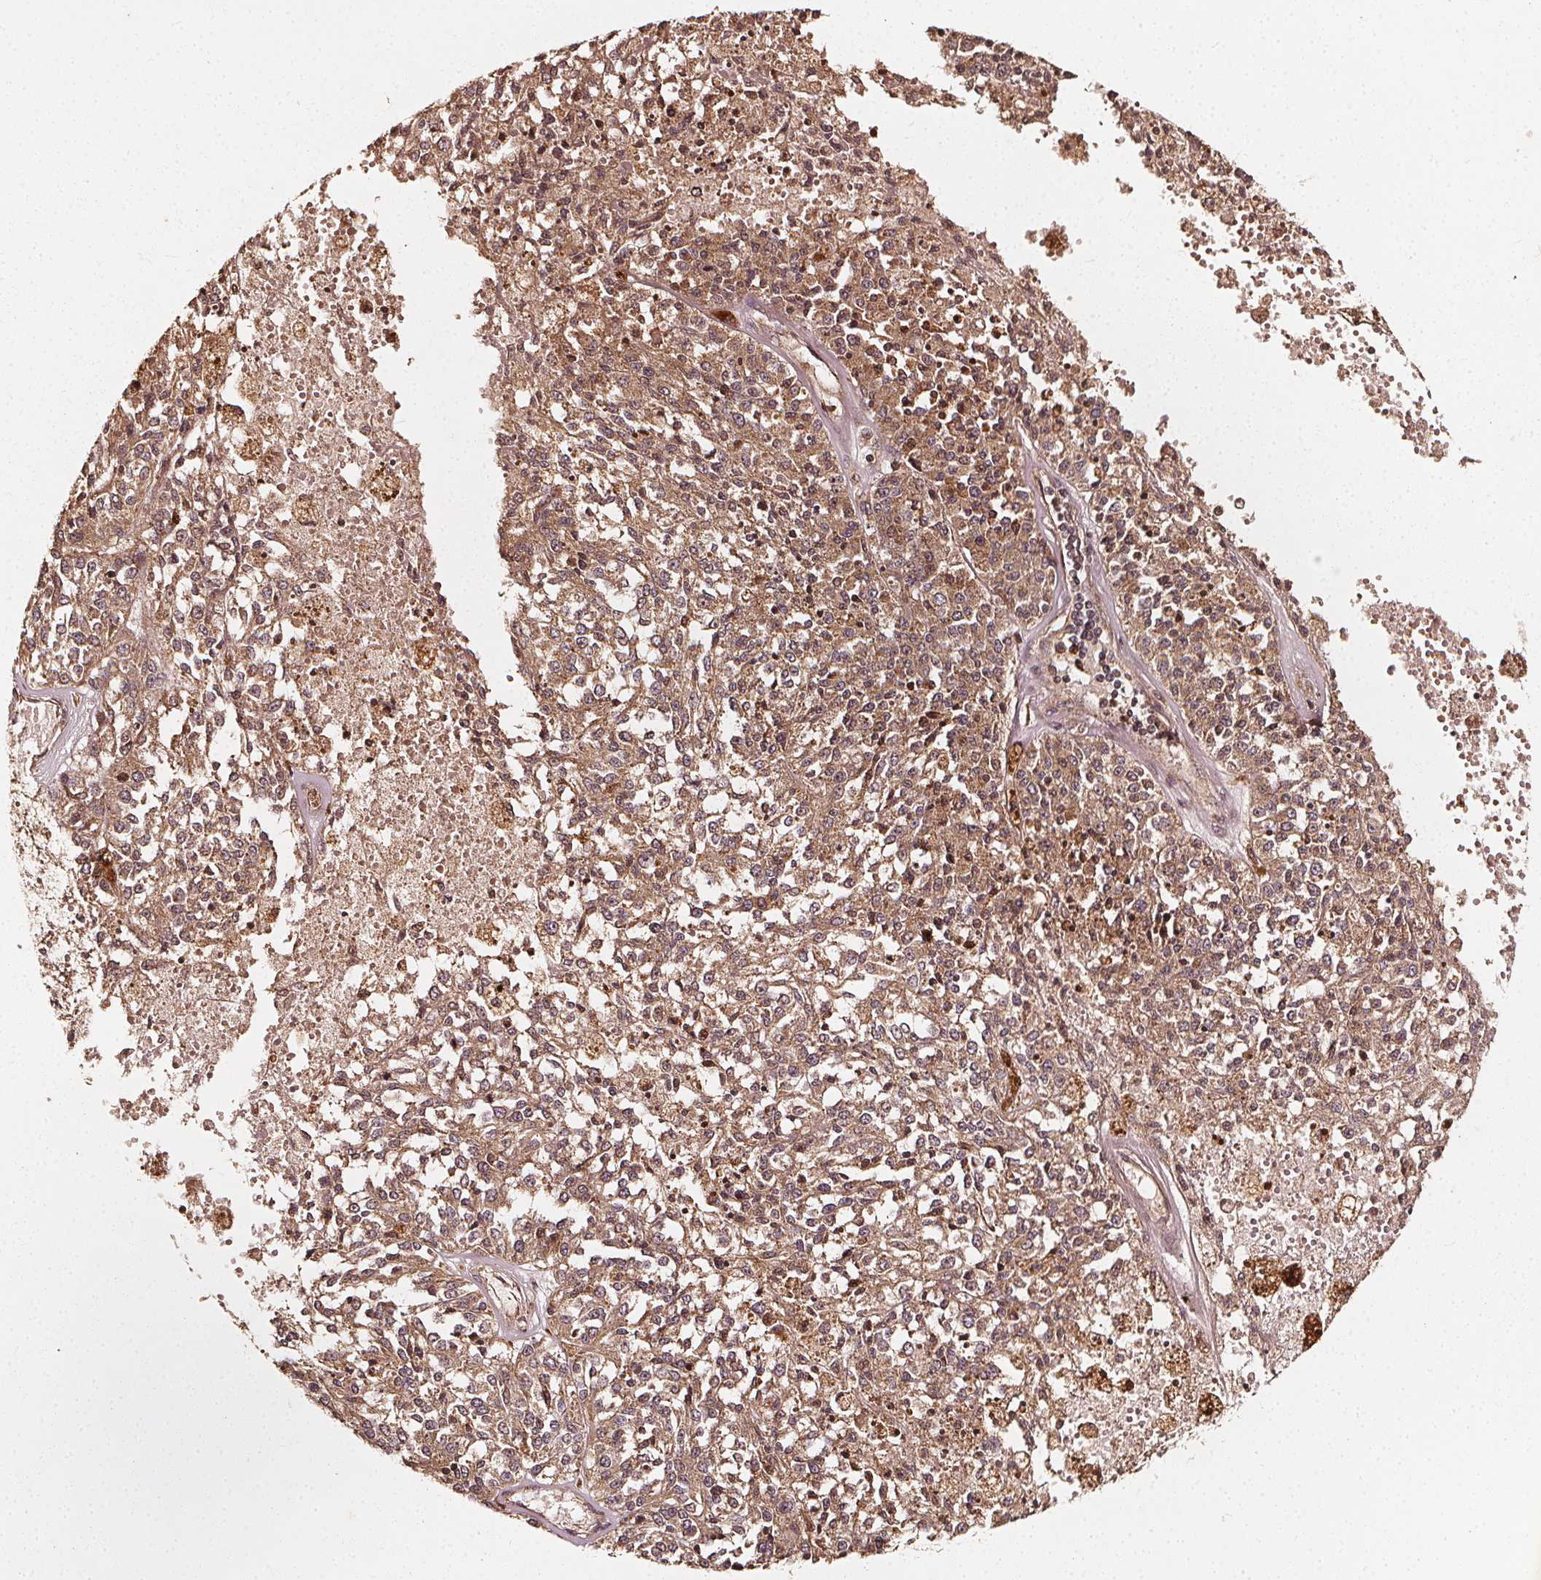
{"staining": {"intensity": "weak", "quantity": ">75%", "location": "cytoplasmic/membranous"}, "tissue": "melanoma", "cell_type": "Tumor cells", "image_type": "cancer", "snomed": [{"axis": "morphology", "description": "Malignant melanoma, Metastatic site"}, {"axis": "topography", "description": "Lymph node"}], "caption": "Protein analysis of malignant melanoma (metastatic site) tissue shows weak cytoplasmic/membranous expression in about >75% of tumor cells. (brown staining indicates protein expression, while blue staining denotes nuclei).", "gene": "NPC1", "patient": {"sex": "female", "age": 64}}